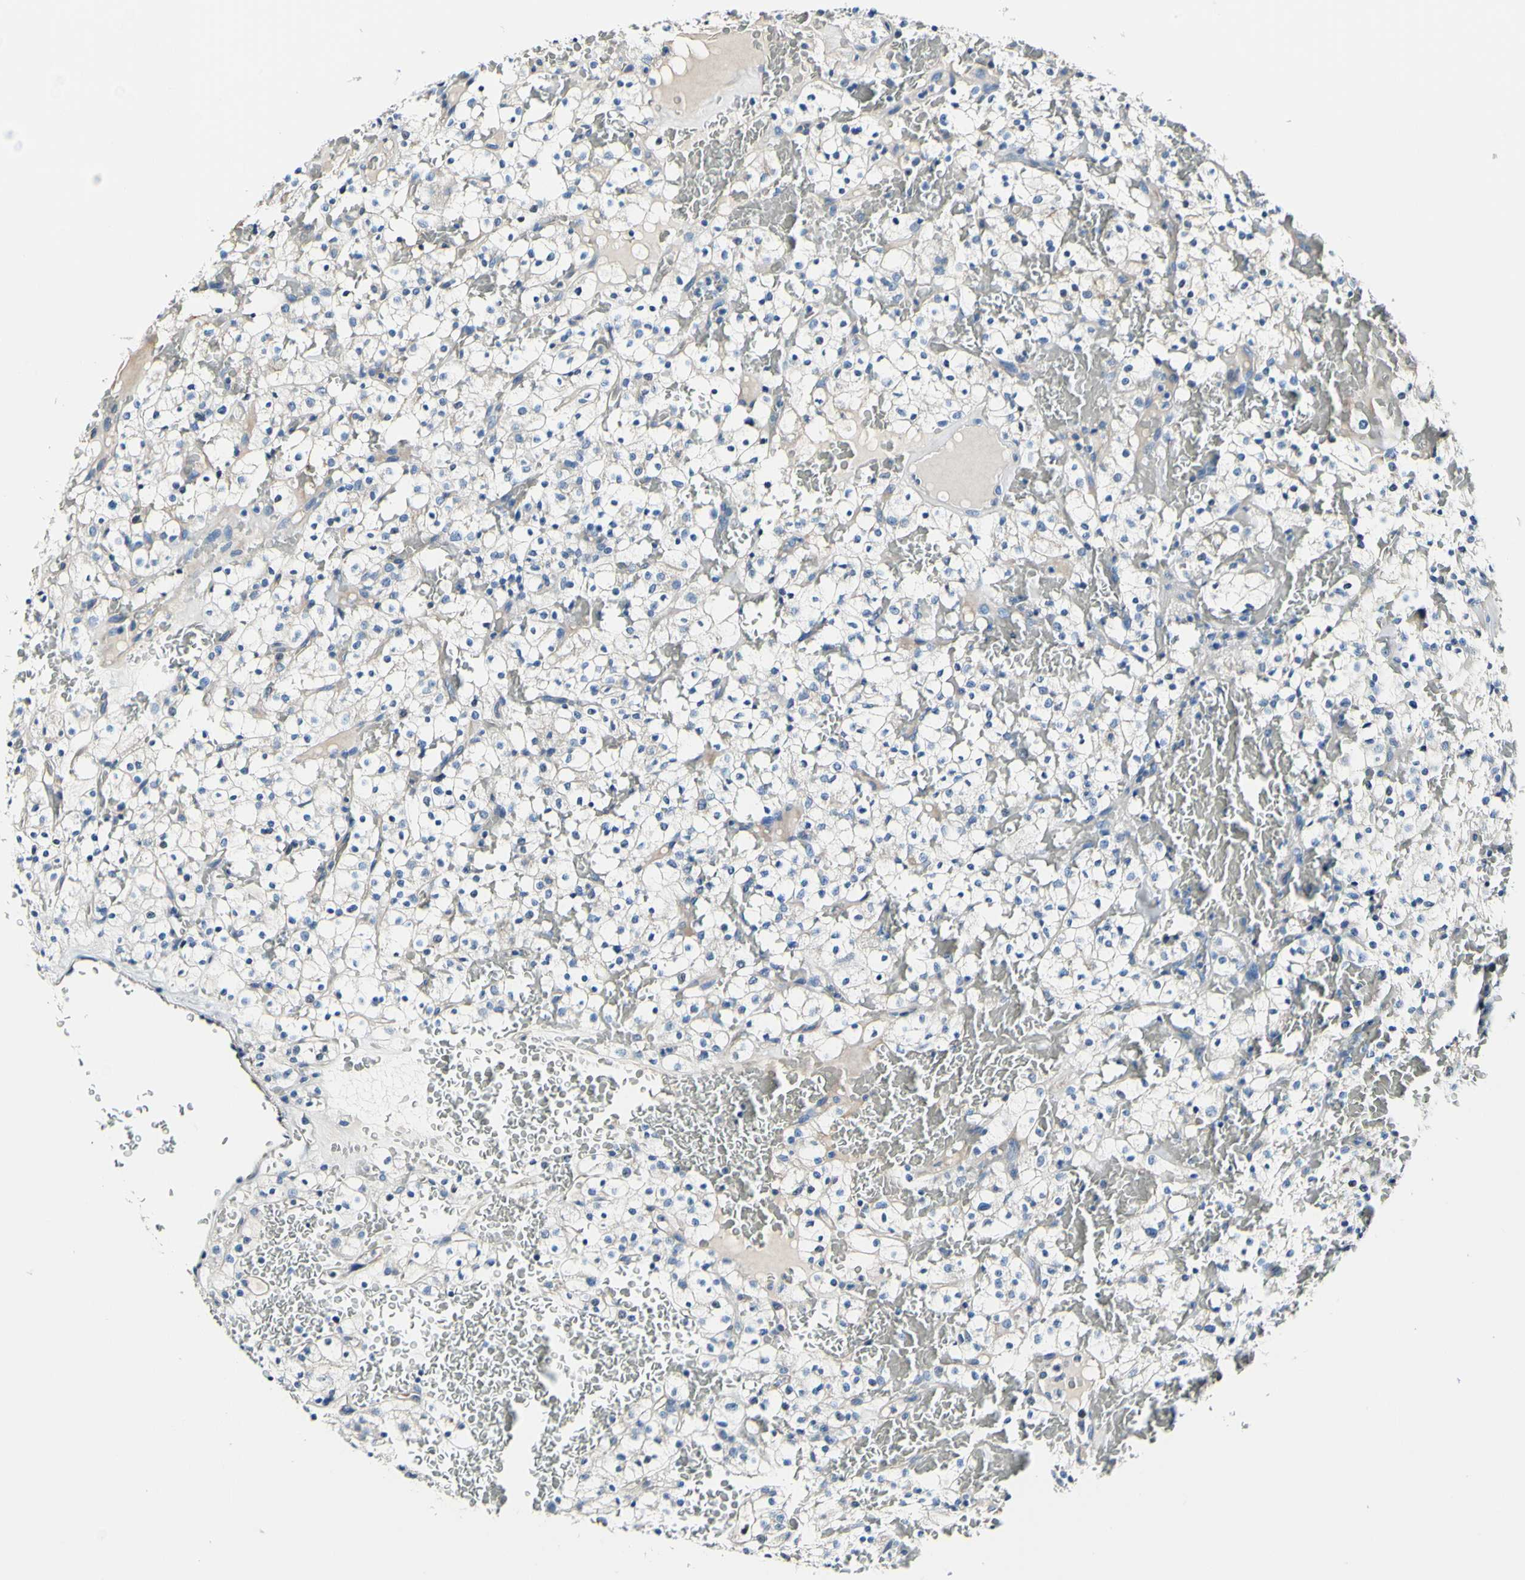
{"staining": {"intensity": "negative", "quantity": "none", "location": "none"}, "tissue": "renal cancer", "cell_type": "Tumor cells", "image_type": "cancer", "snomed": [{"axis": "morphology", "description": "Normal tissue, NOS"}, {"axis": "morphology", "description": "Adenocarcinoma, NOS"}, {"axis": "topography", "description": "Kidney"}], "caption": "High power microscopy photomicrograph of an immunohistochemistry micrograph of renal adenocarcinoma, revealing no significant expression in tumor cells.", "gene": "COL6A3", "patient": {"sex": "female", "age": 72}}